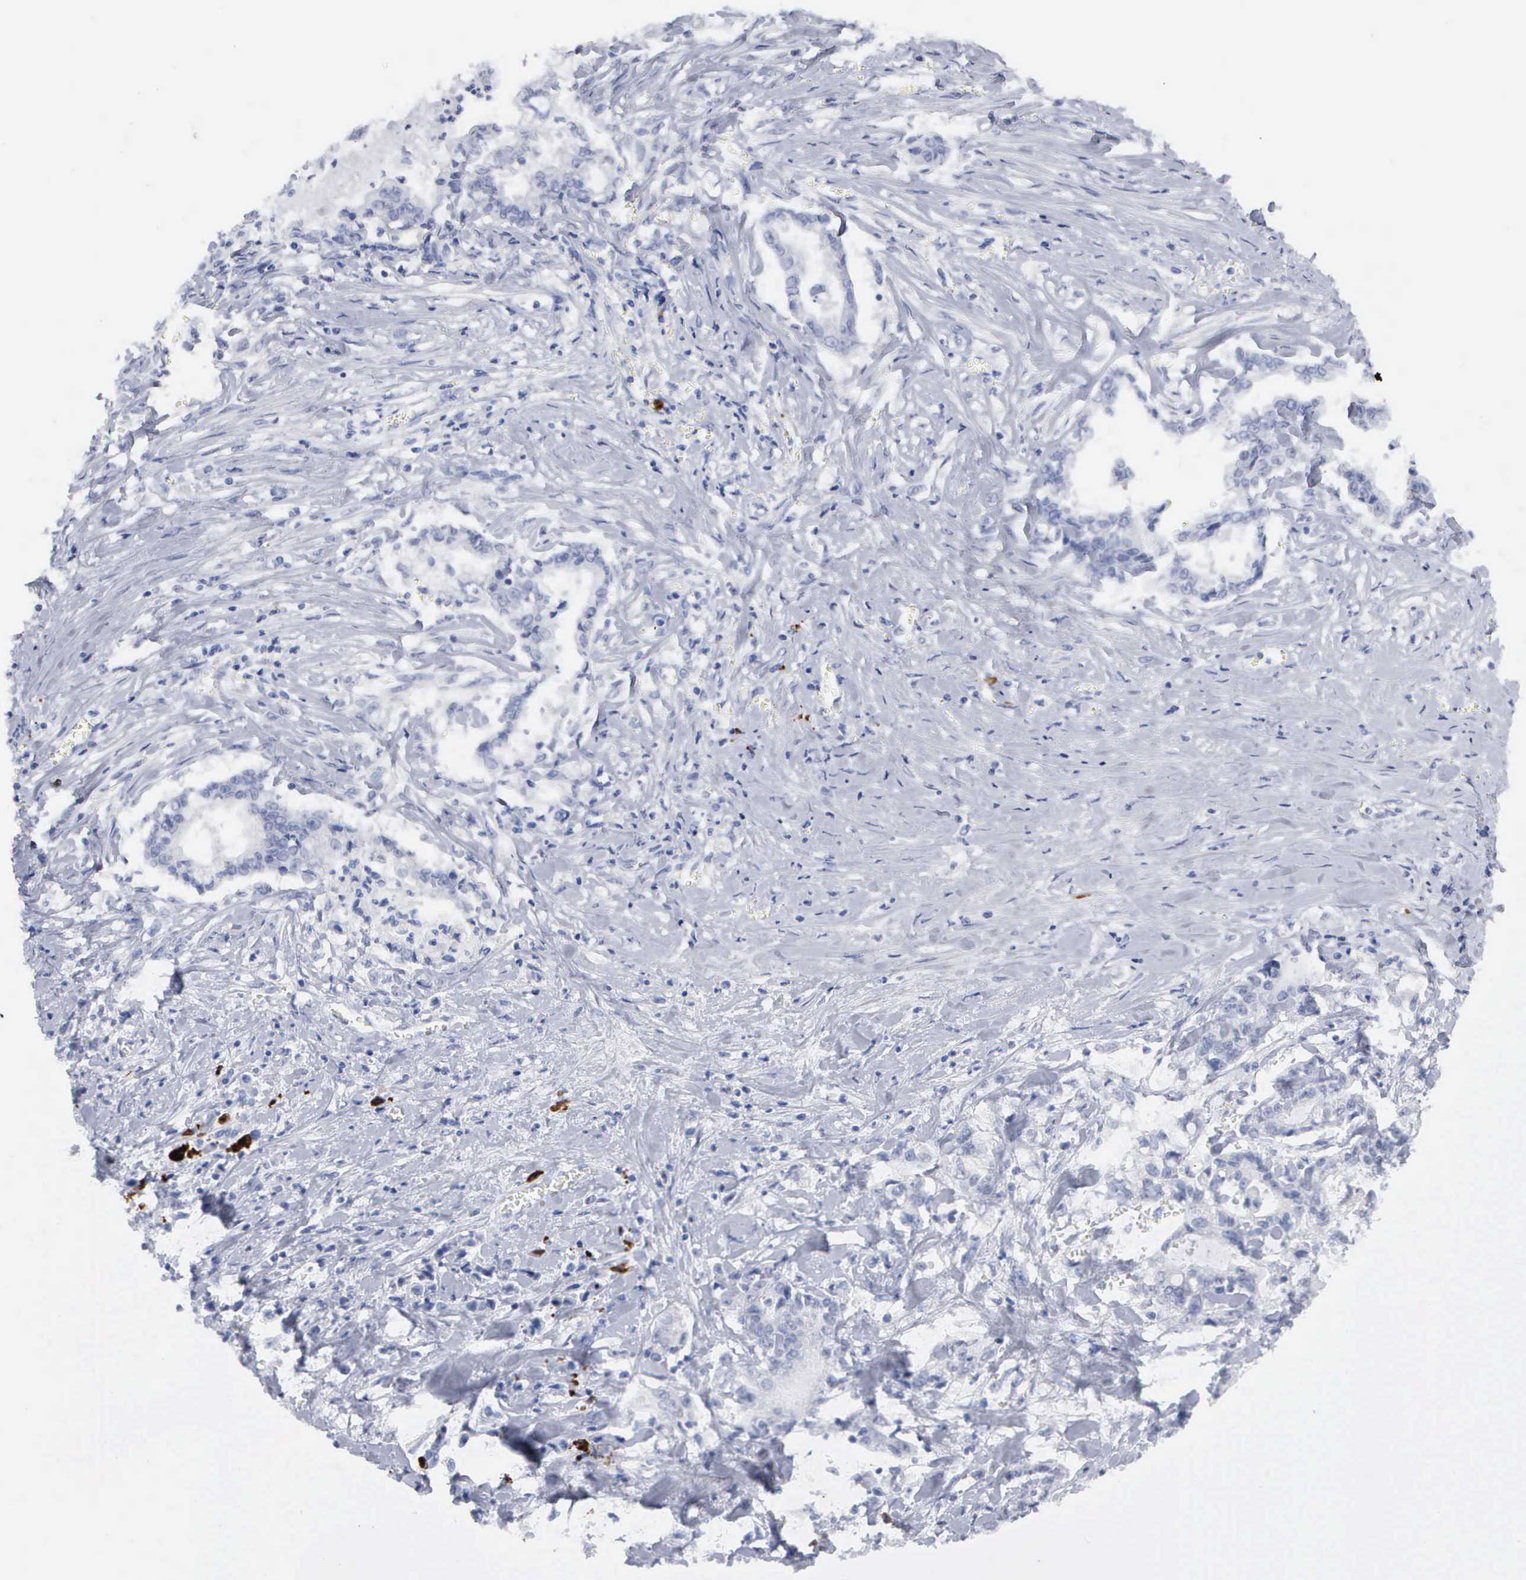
{"staining": {"intensity": "negative", "quantity": "none", "location": "none"}, "tissue": "liver cancer", "cell_type": "Tumor cells", "image_type": "cancer", "snomed": [{"axis": "morphology", "description": "Cholangiocarcinoma"}, {"axis": "topography", "description": "Liver"}], "caption": "Protein analysis of liver cancer demonstrates no significant expression in tumor cells. (DAB immunohistochemistry with hematoxylin counter stain).", "gene": "ASPHD2", "patient": {"sex": "male", "age": 57}}